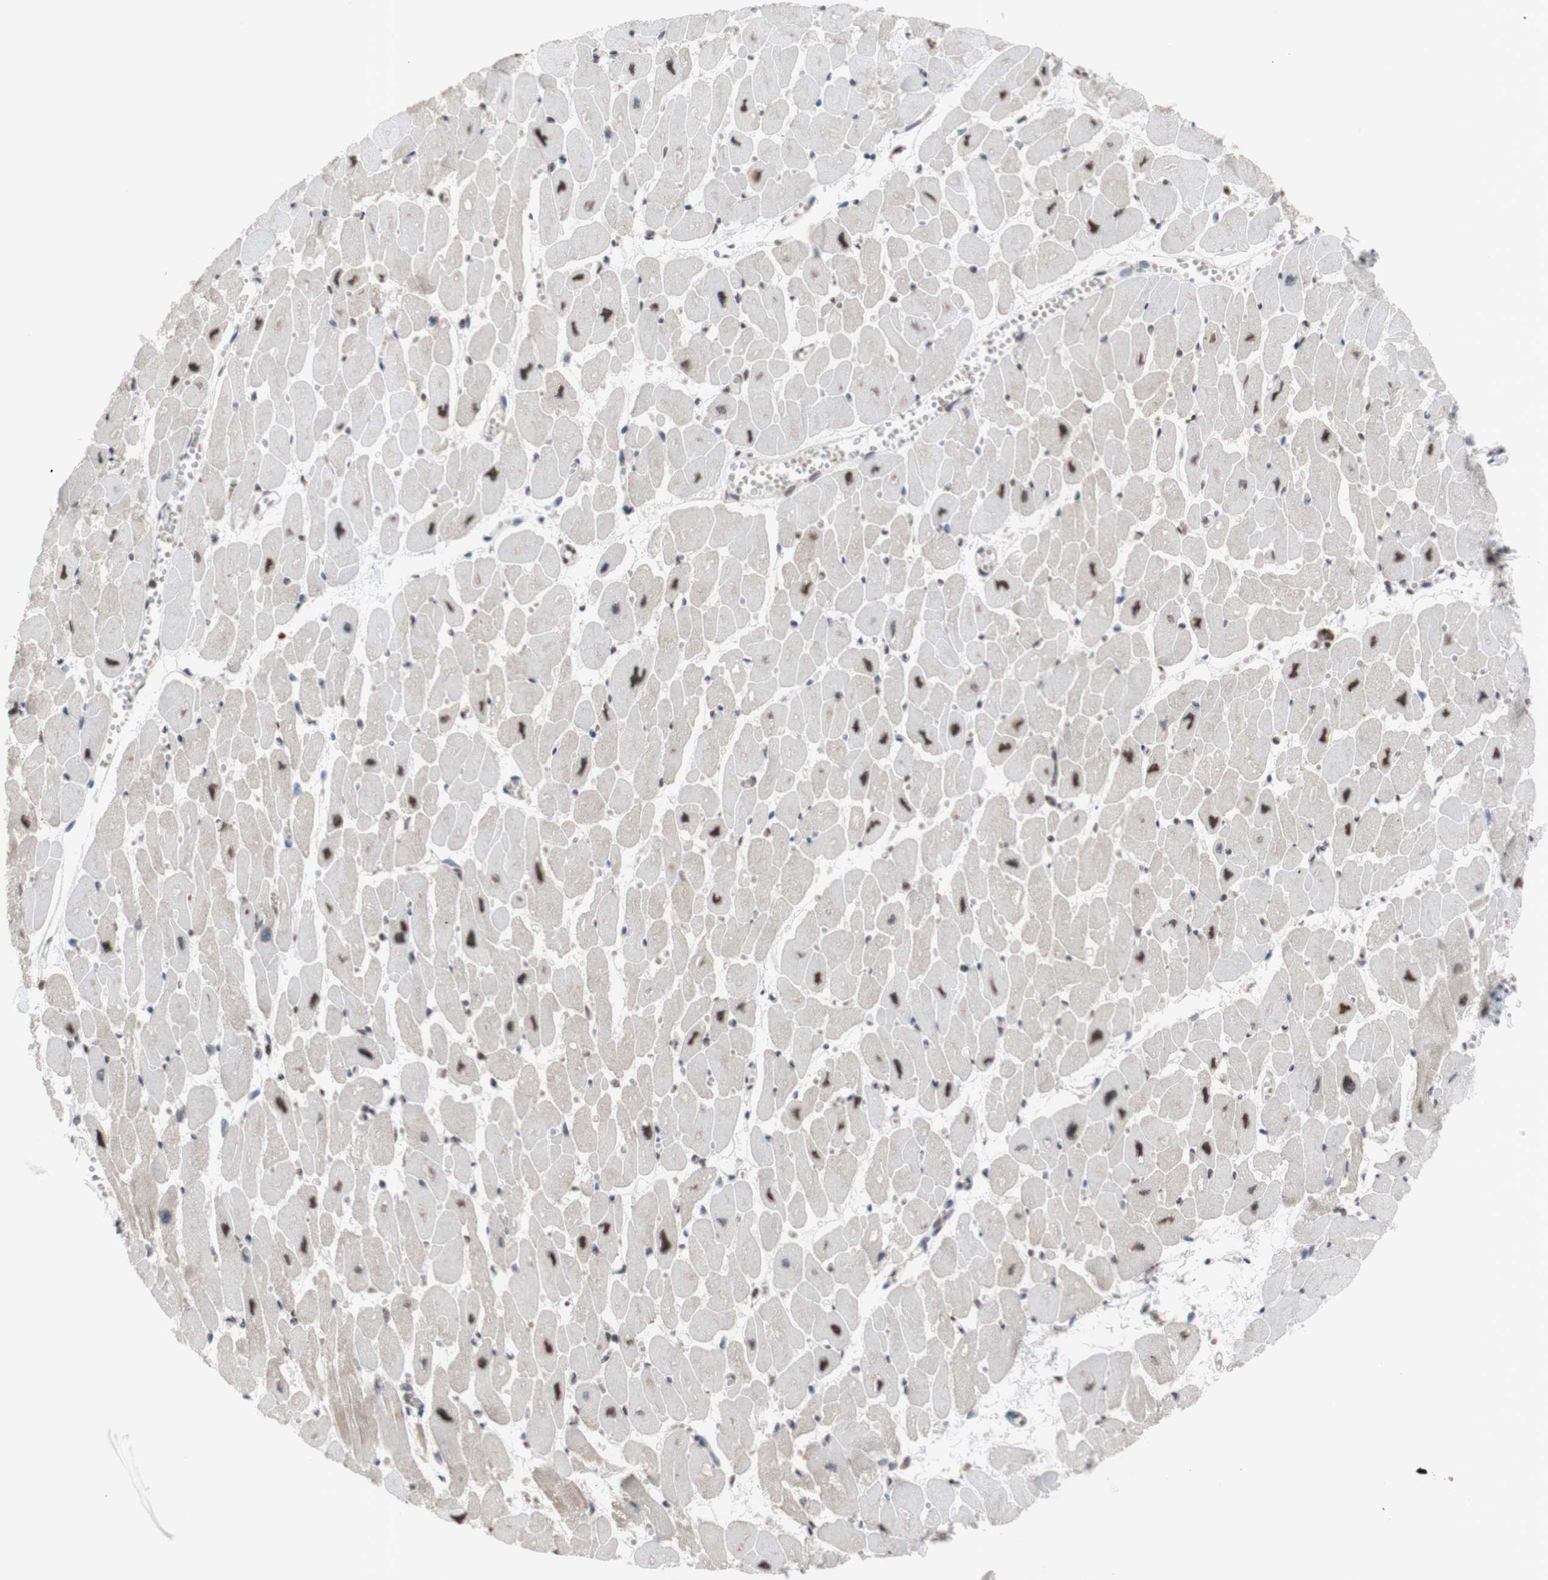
{"staining": {"intensity": "weak", "quantity": ">75%", "location": "nuclear"}, "tissue": "heart muscle", "cell_type": "Cardiomyocytes", "image_type": "normal", "snomed": [{"axis": "morphology", "description": "Normal tissue, NOS"}, {"axis": "topography", "description": "Heart"}], "caption": "Unremarkable heart muscle demonstrates weak nuclear staining in approximately >75% of cardiomyocytes, visualized by immunohistochemistry. The protein is stained brown, and the nuclei are stained in blue (DAB IHC with brightfield microscopy, high magnification).", "gene": "SFPQ", "patient": {"sex": "female", "age": 54}}